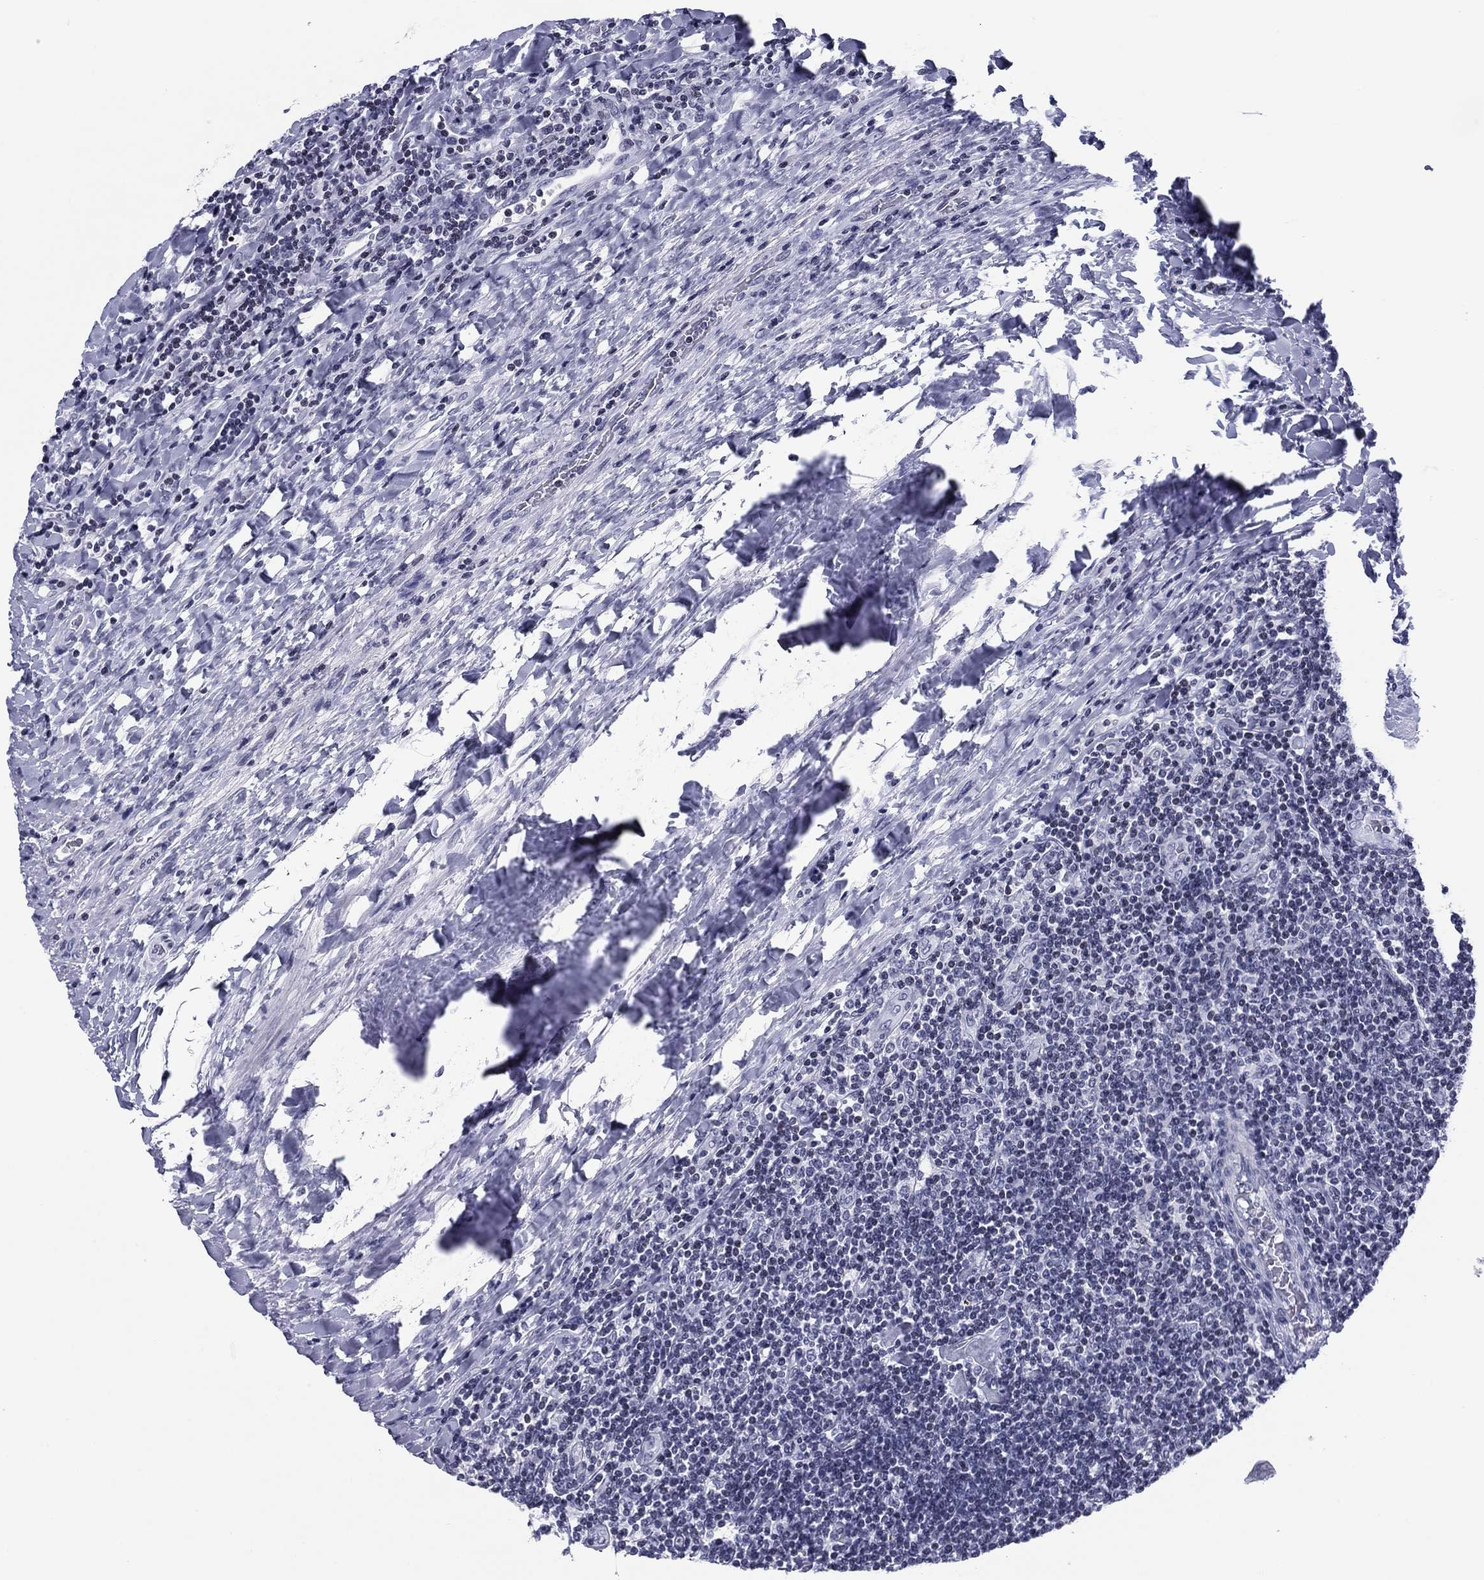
{"staining": {"intensity": "negative", "quantity": "none", "location": "none"}, "tissue": "lymphoma", "cell_type": "Tumor cells", "image_type": "cancer", "snomed": [{"axis": "morphology", "description": "Hodgkin's disease, NOS"}, {"axis": "topography", "description": "Lymph node"}], "caption": "An image of human lymphoma is negative for staining in tumor cells.", "gene": "CCDC144A", "patient": {"sex": "male", "age": 40}}